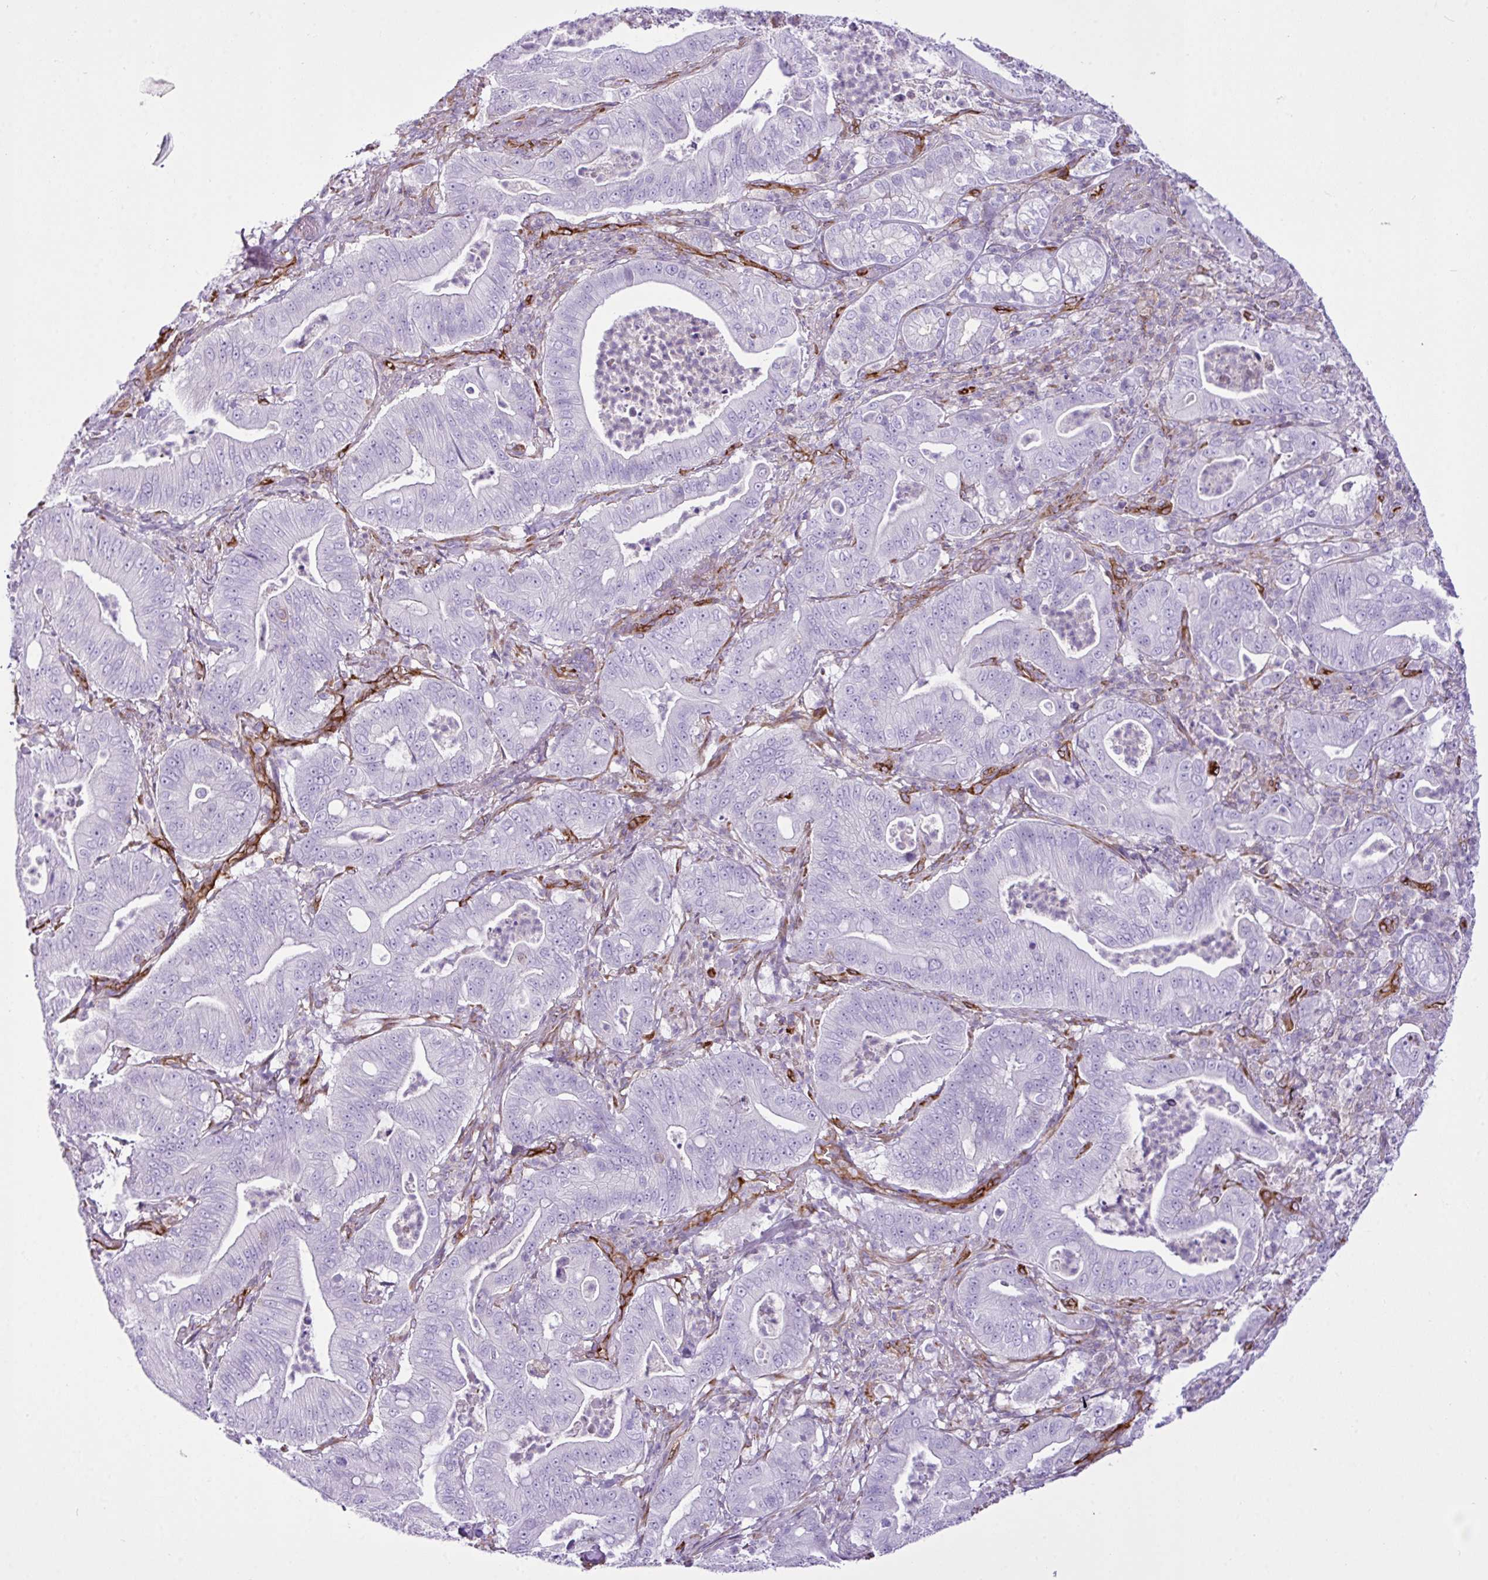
{"staining": {"intensity": "negative", "quantity": "none", "location": "none"}, "tissue": "pancreatic cancer", "cell_type": "Tumor cells", "image_type": "cancer", "snomed": [{"axis": "morphology", "description": "Adenocarcinoma, NOS"}, {"axis": "topography", "description": "Pancreas"}], "caption": "Image shows no significant protein positivity in tumor cells of pancreatic cancer (adenocarcinoma).", "gene": "EME2", "patient": {"sex": "male", "age": 71}}